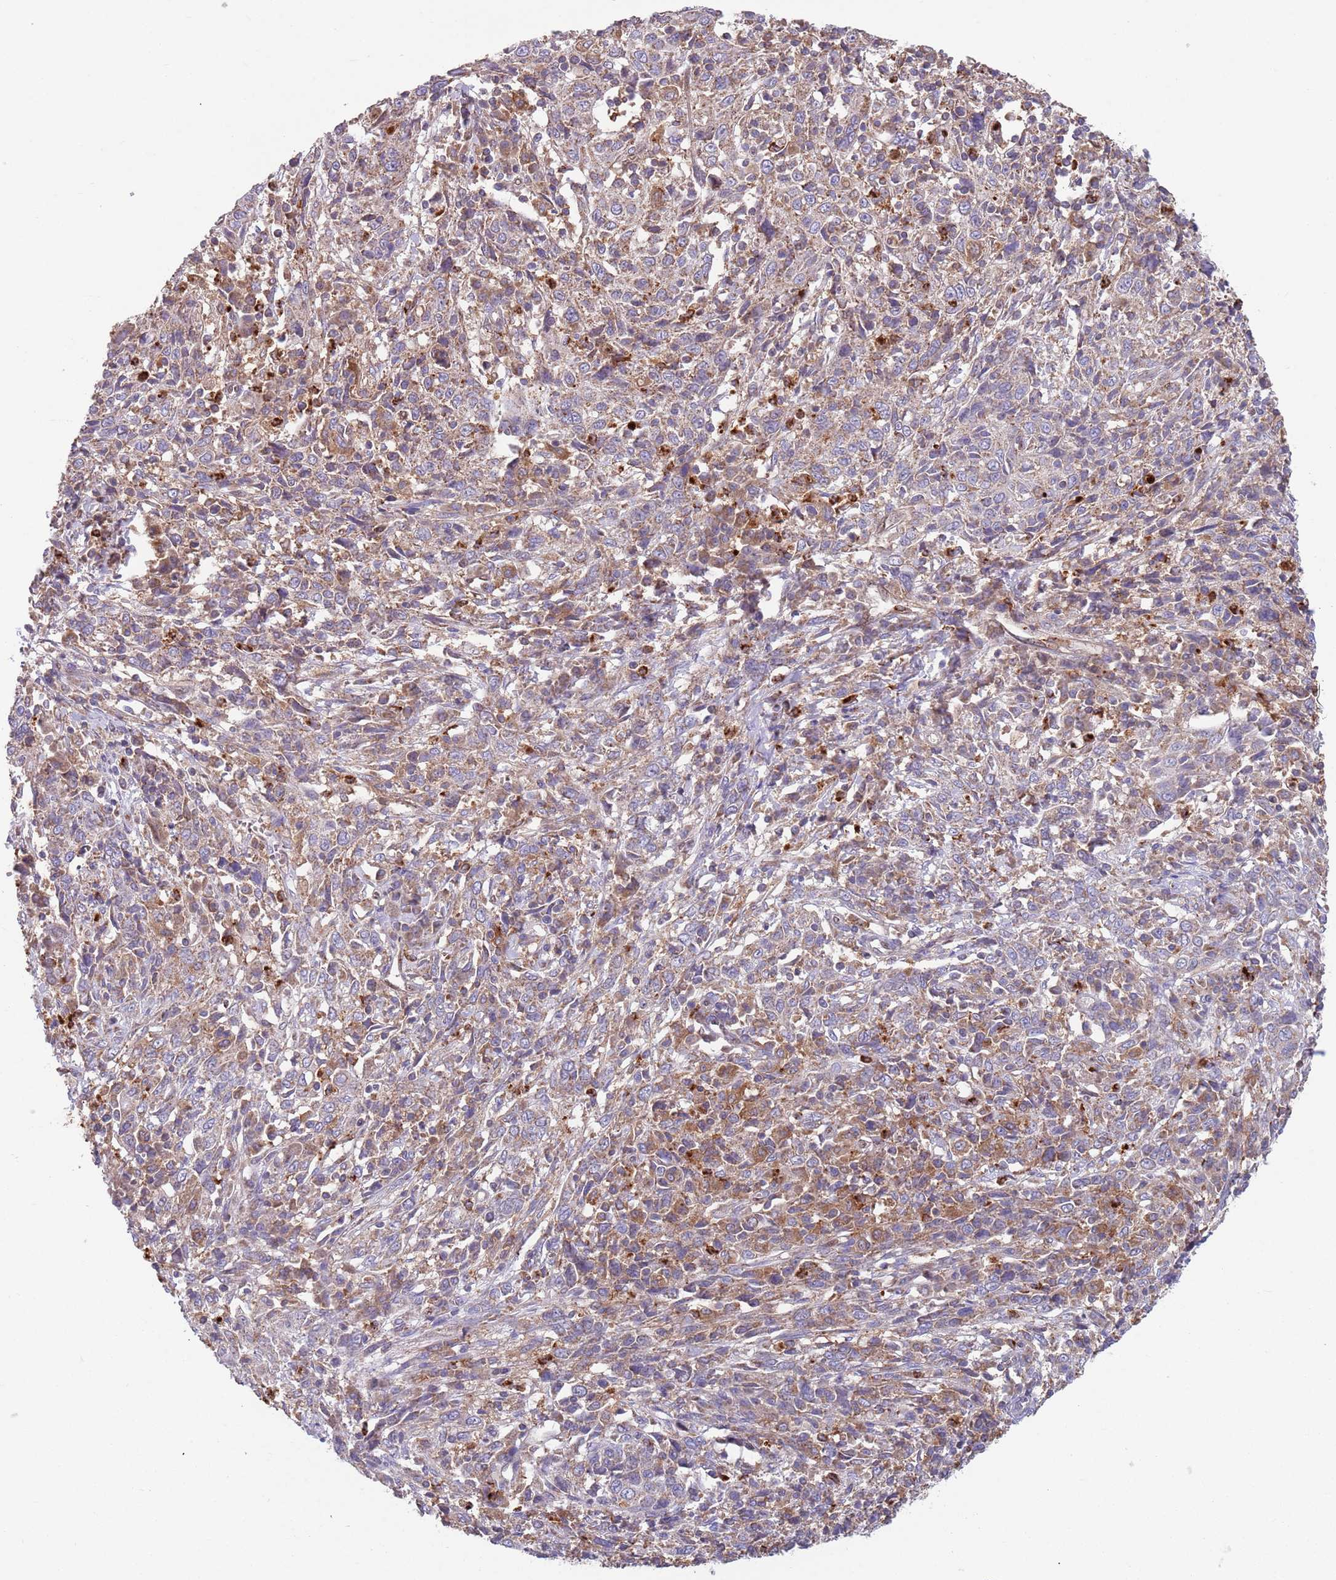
{"staining": {"intensity": "weak", "quantity": "25%-75%", "location": "cytoplasmic/membranous"}, "tissue": "cervical cancer", "cell_type": "Tumor cells", "image_type": "cancer", "snomed": [{"axis": "morphology", "description": "Squamous cell carcinoma, NOS"}, {"axis": "topography", "description": "Cervix"}], "caption": "Immunohistochemical staining of cervical squamous cell carcinoma displays low levels of weak cytoplasmic/membranous positivity in about 25%-75% of tumor cells.", "gene": "DDT", "patient": {"sex": "female", "age": 46}}